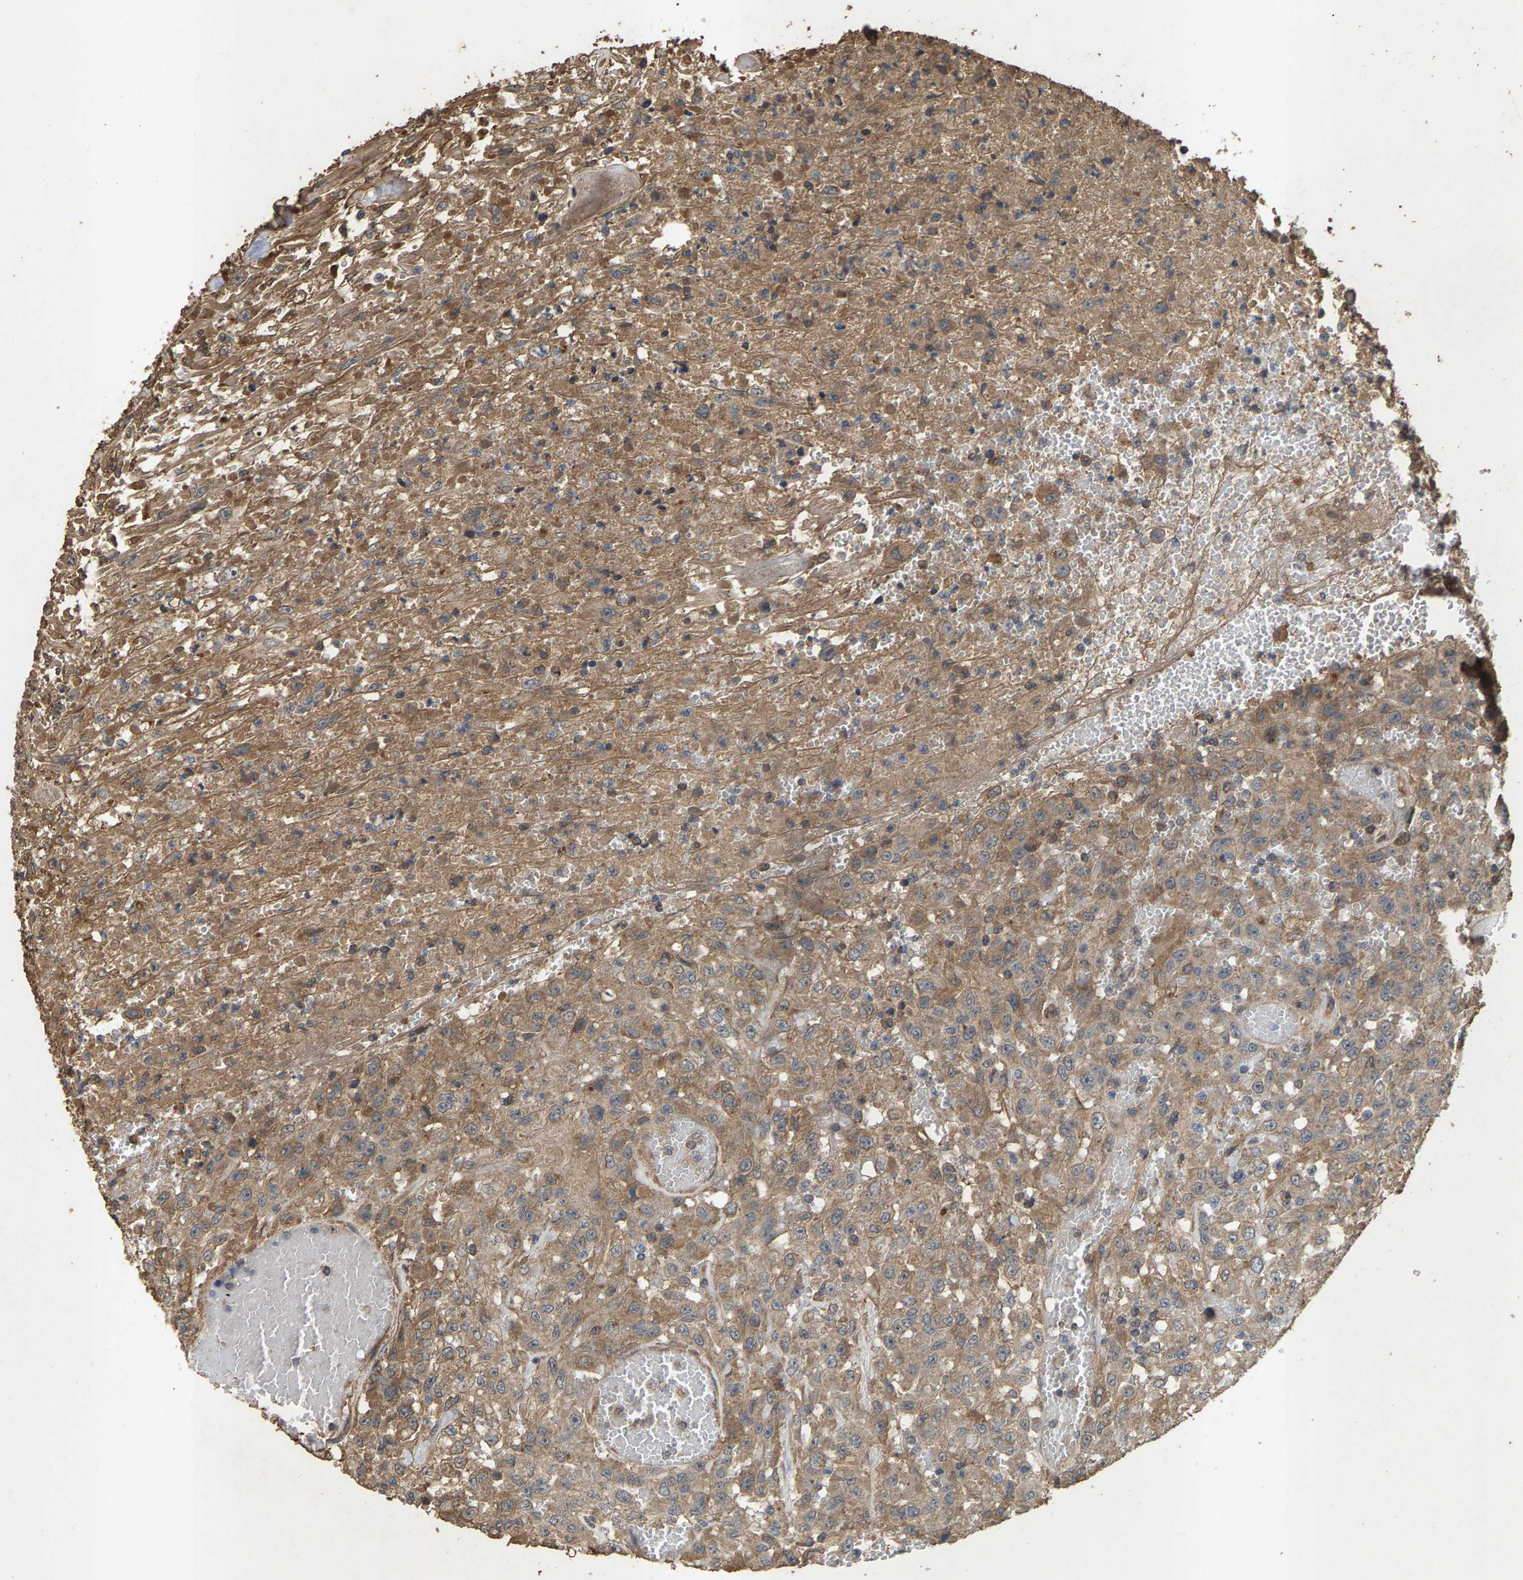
{"staining": {"intensity": "weak", "quantity": ">75%", "location": "cytoplasmic/membranous"}, "tissue": "urothelial cancer", "cell_type": "Tumor cells", "image_type": "cancer", "snomed": [{"axis": "morphology", "description": "Urothelial carcinoma, High grade"}, {"axis": "topography", "description": "Urinary bladder"}], "caption": "A low amount of weak cytoplasmic/membranous expression is identified in about >75% of tumor cells in urothelial carcinoma (high-grade) tissue. (DAB IHC, brown staining for protein, blue staining for nuclei).", "gene": "HTRA3", "patient": {"sex": "male", "age": 46}}